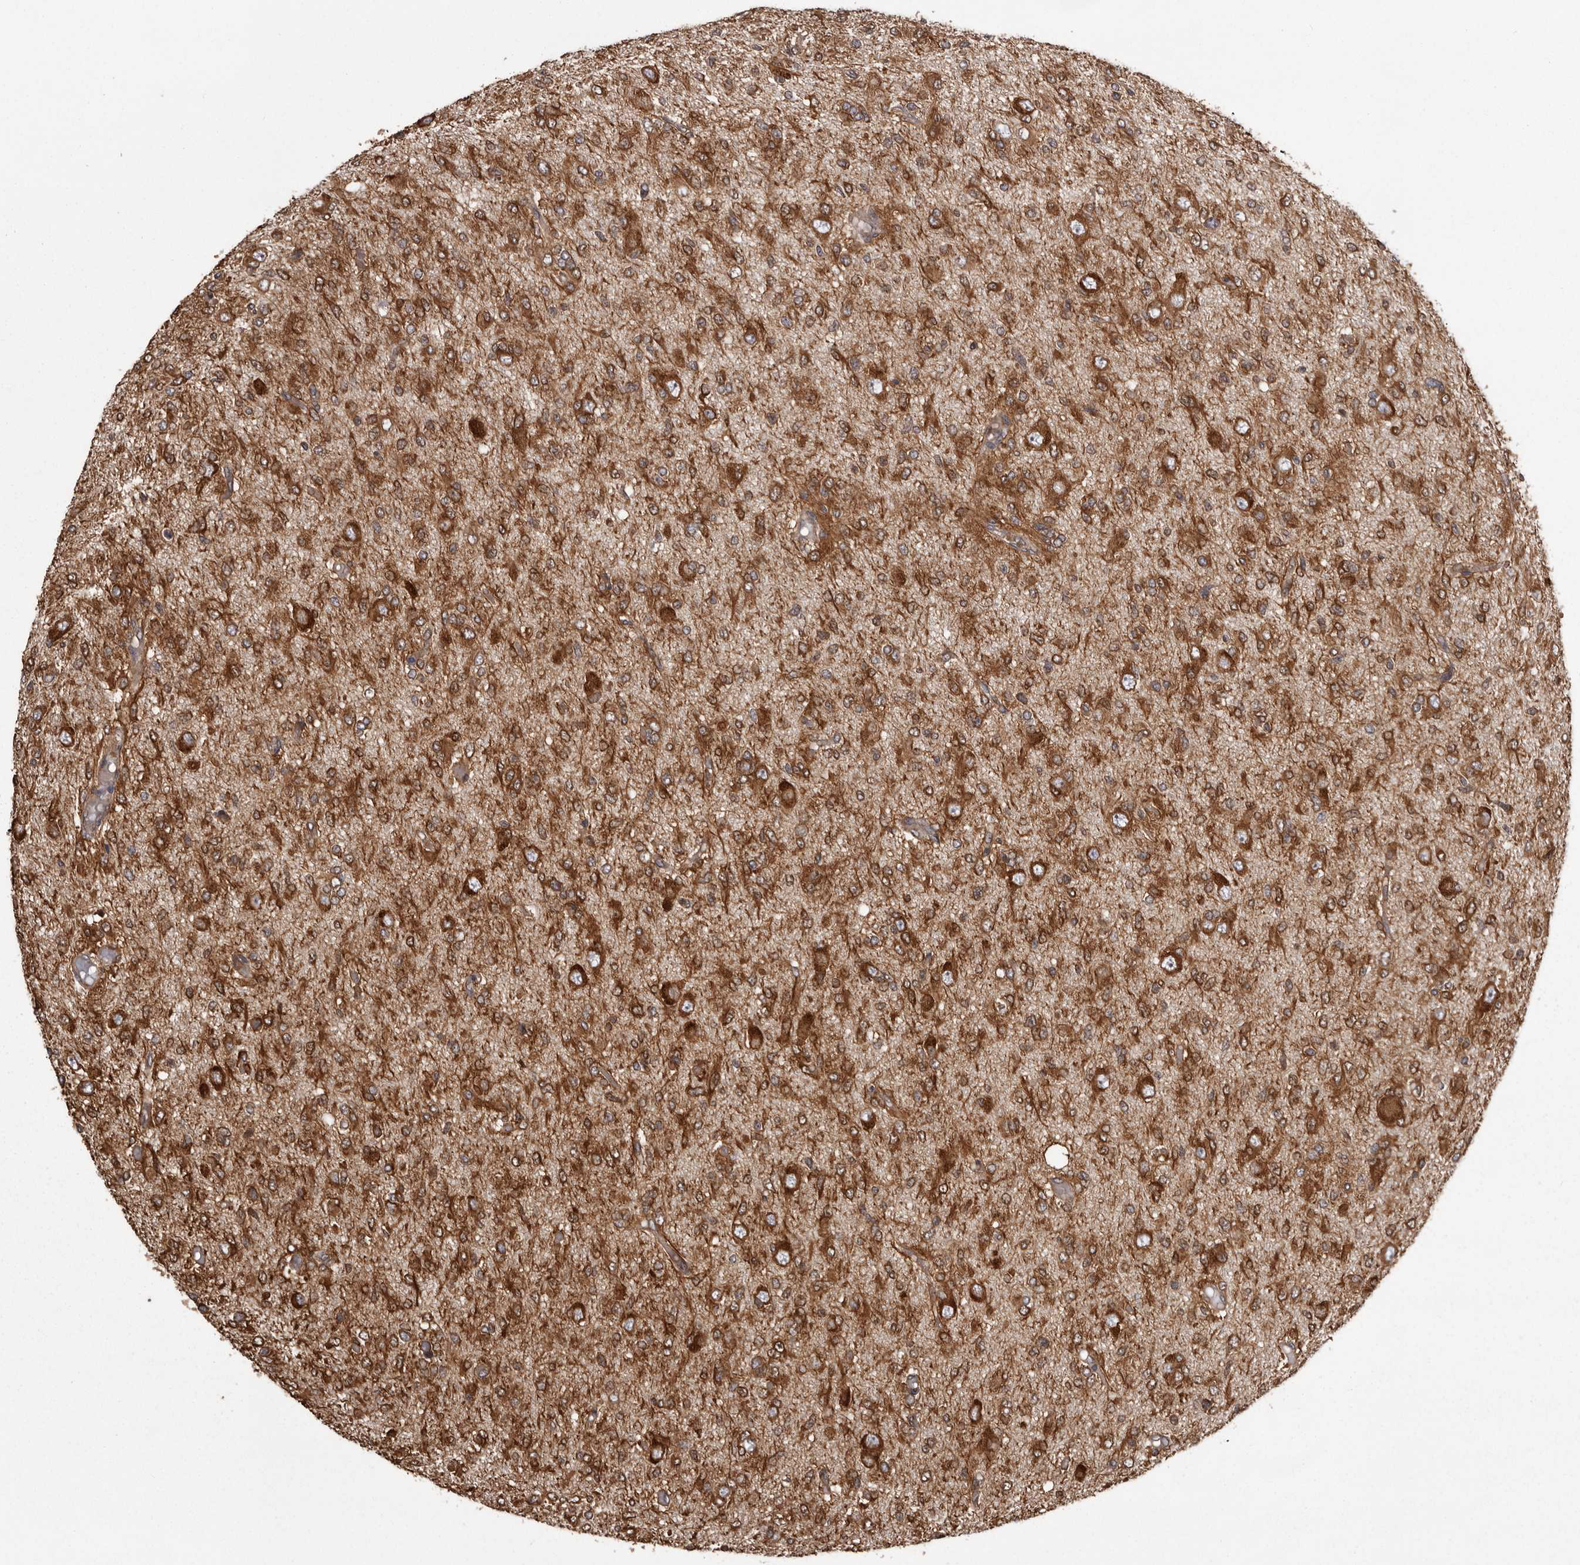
{"staining": {"intensity": "strong", "quantity": ">75%", "location": "cytoplasmic/membranous"}, "tissue": "glioma", "cell_type": "Tumor cells", "image_type": "cancer", "snomed": [{"axis": "morphology", "description": "Glioma, malignant, High grade"}, {"axis": "topography", "description": "Brain"}], "caption": "Strong cytoplasmic/membranous positivity for a protein is appreciated in approximately >75% of tumor cells of glioma using immunohistochemistry (IHC).", "gene": "DARS1", "patient": {"sex": "female", "age": 59}}